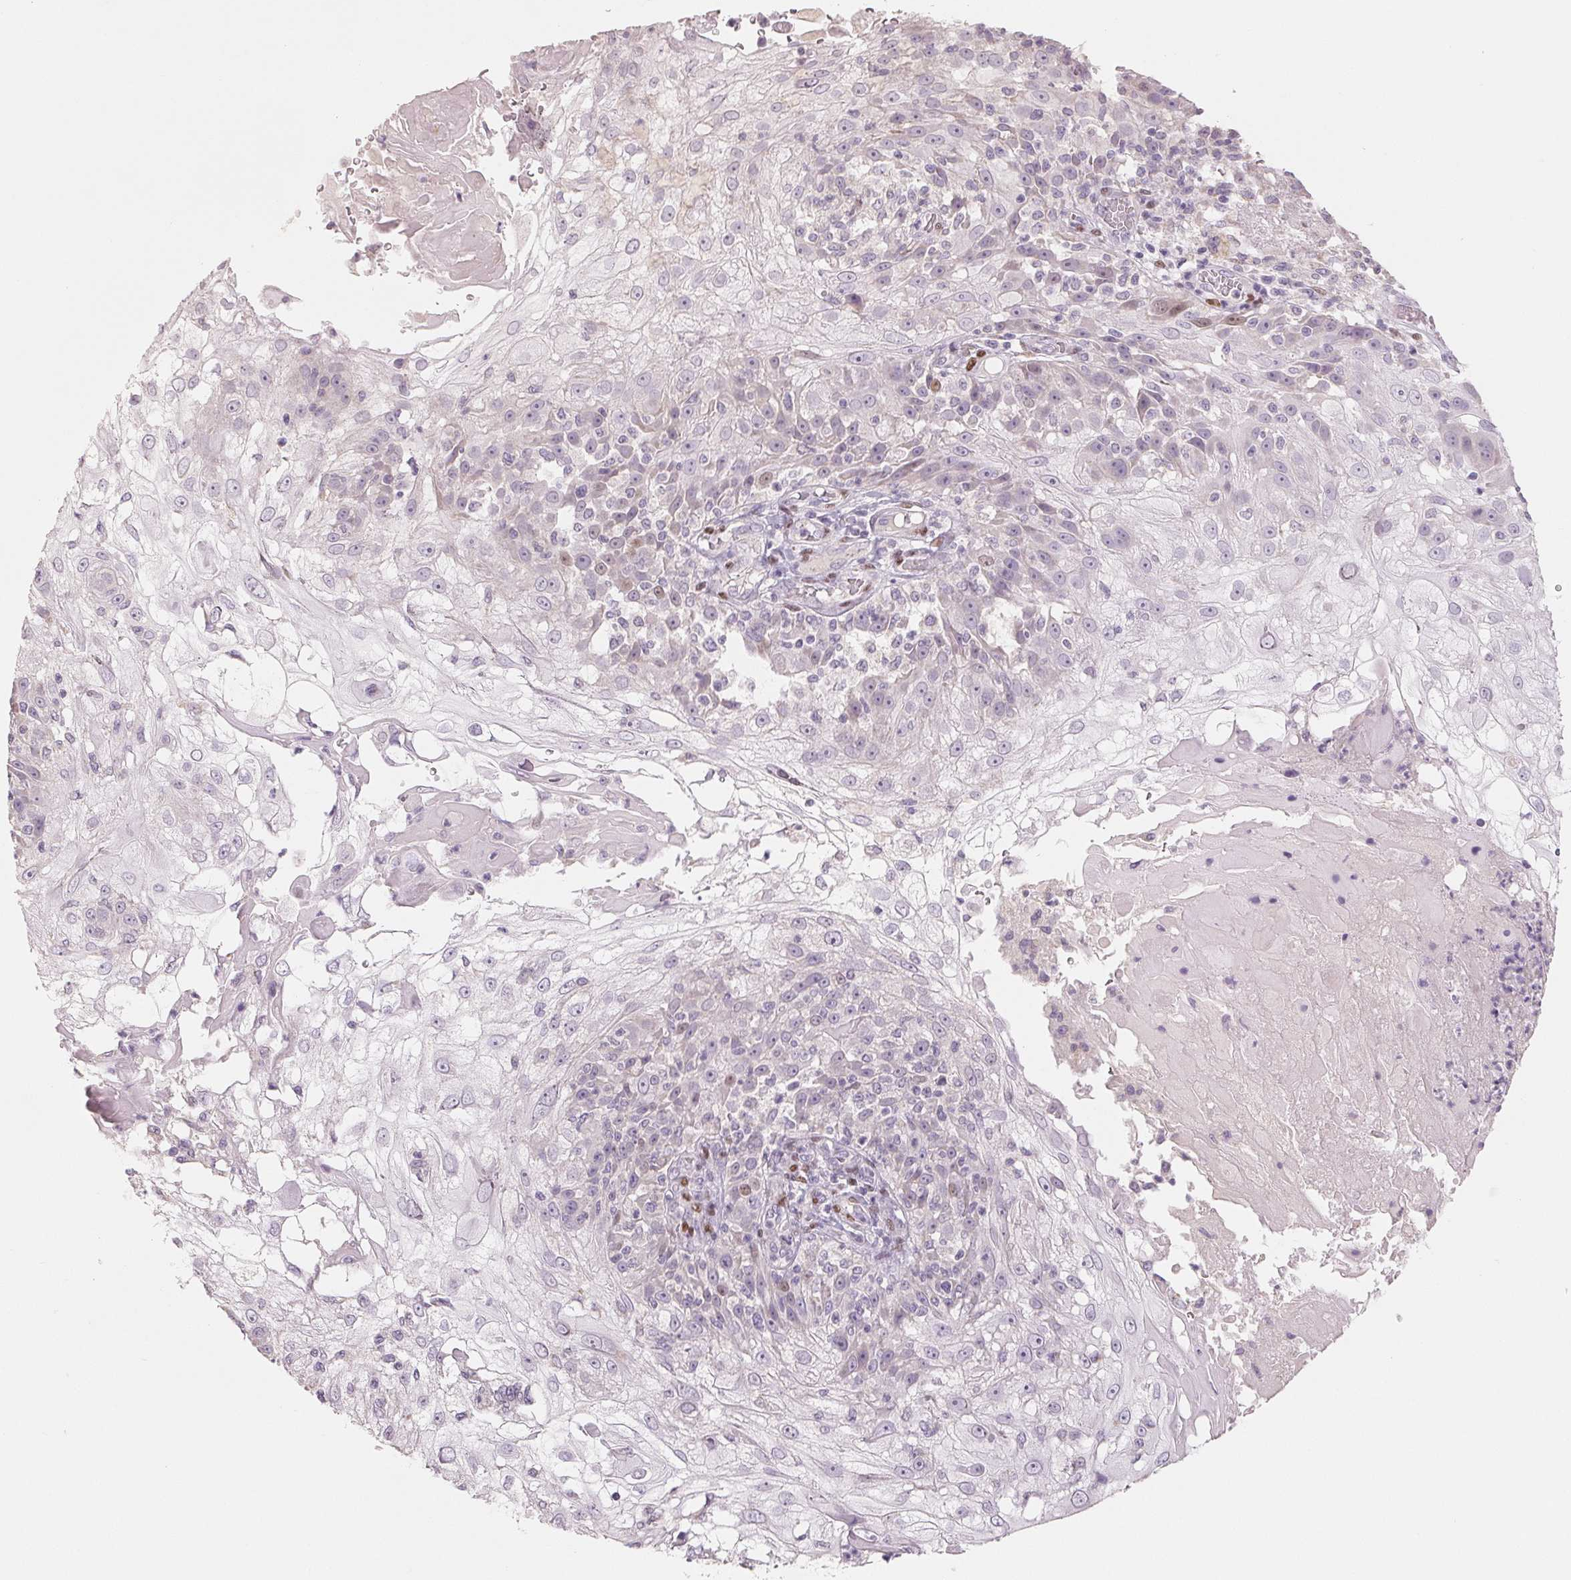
{"staining": {"intensity": "negative", "quantity": "none", "location": "none"}, "tissue": "skin cancer", "cell_type": "Tumor cells", "image_type": "cancer", "snomed": [{"axis": "morphology", "description": "Normal tissue, NOS"}, {"axis": "morphology", "description": "Squamous cell carcinoma, NOS"}, {"axis": "topography", "description": "Skin"}], "caption": "Skin cancer stained for a protein using immunohistochemistry demonstrates no staining tumor cells.", "gene": "SMARCD3", "patient": {"sex": "female", "age": 83}}